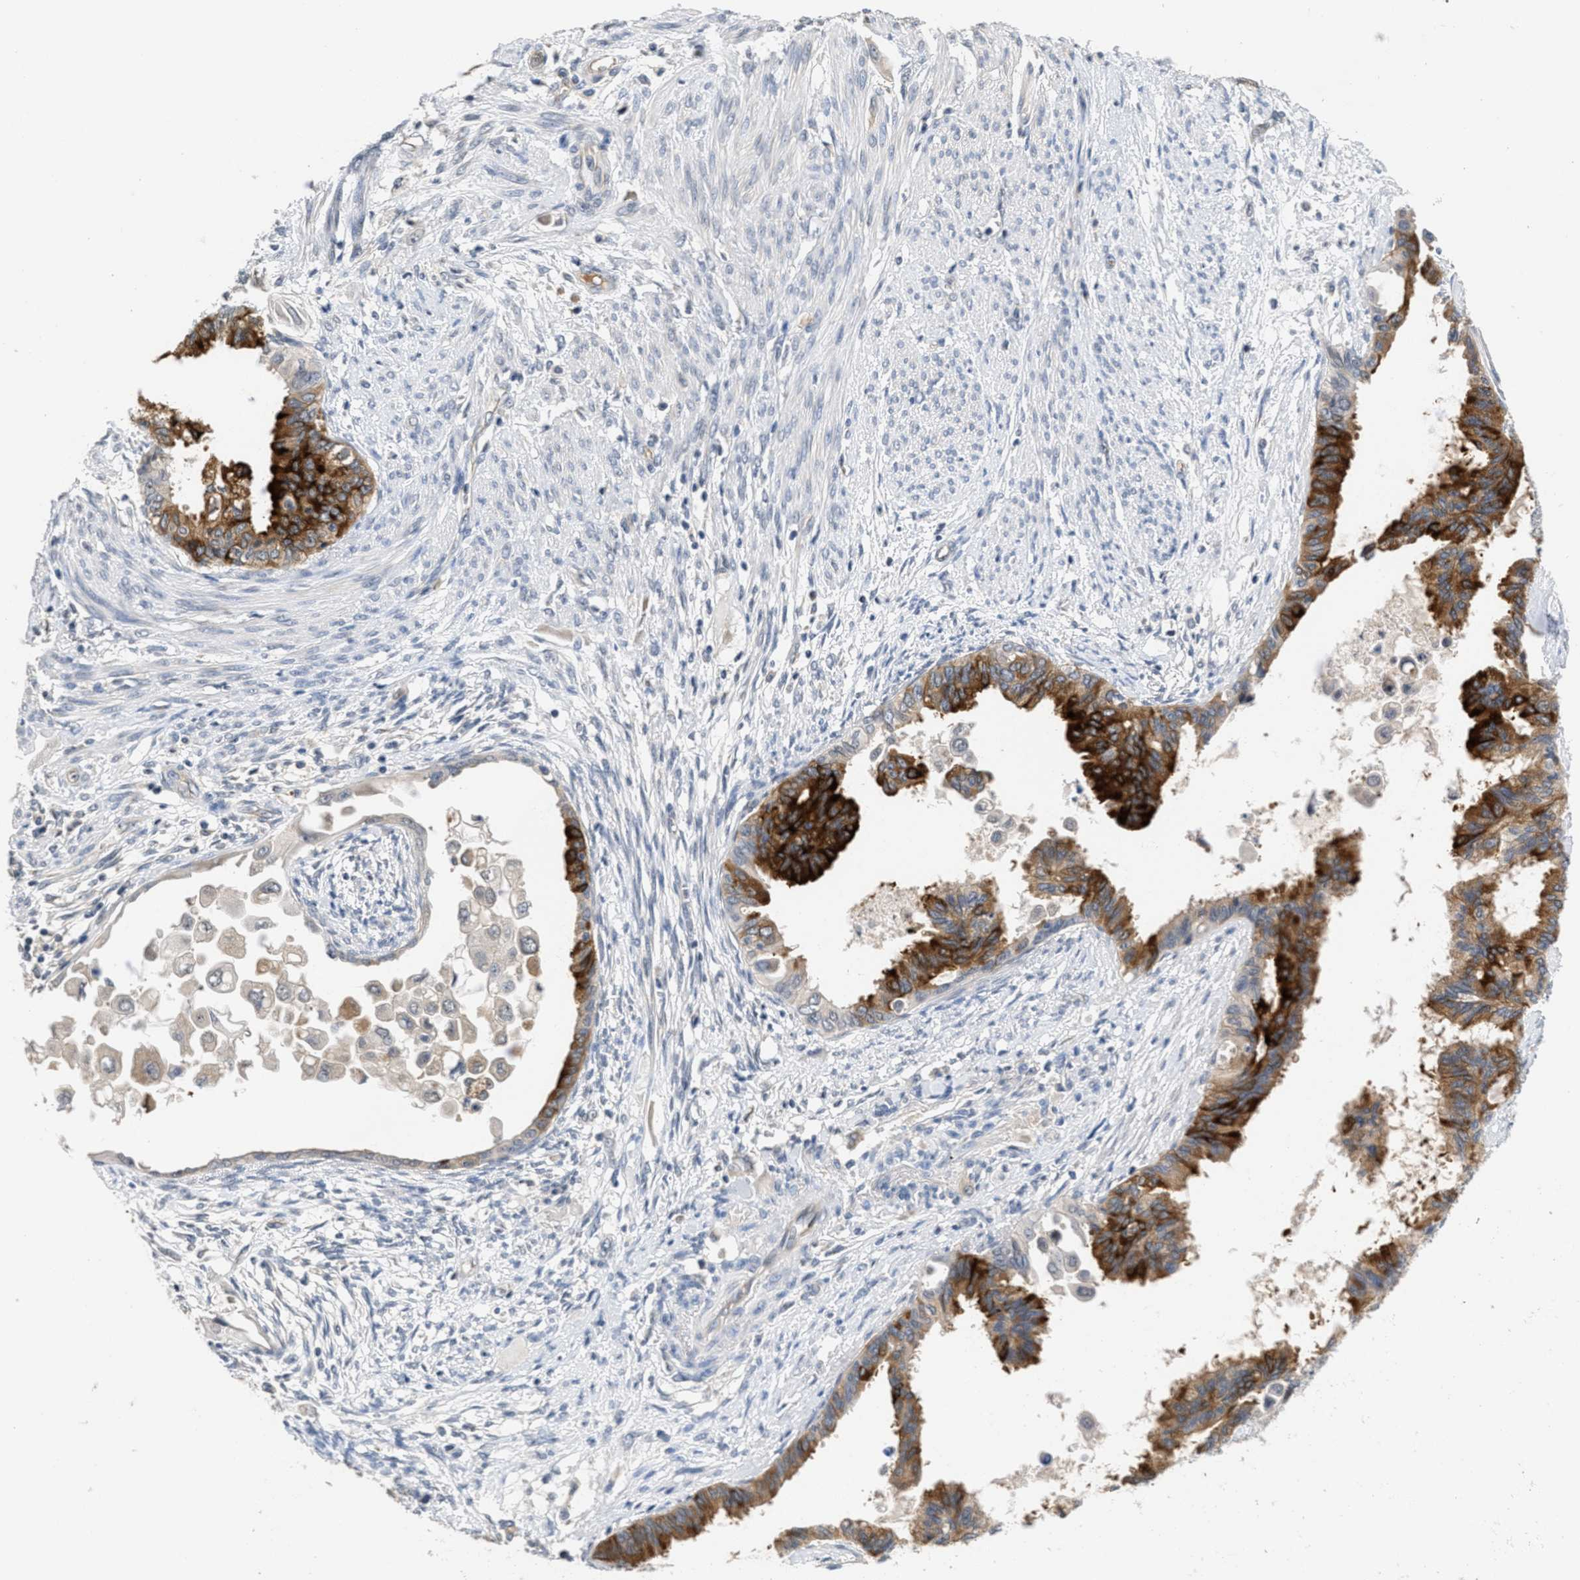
{"staining": {"intensity": "strong", "quantity": ">75%", "location": "cytoplasmic/membranous"}, "tissue": "cervical cancer", "cell_type": "Tumor cells", "image_type": "cancer", "snomed": [{"axis": "morphology", "description": "Normal tissue, NOS"}, {"axis": "morphology", "description": "Adenocarcinoma, NOS"}, {"axis": "topography", "description": "Cervix"}, {"axis": "topography", "description": "Endometrium"}], "caption": "Cervical cancer (adenocarcinoma) stained with immunohistochemistry (IHC) demonstrates strong cytoplasmic/membranous expression in approximately >75% of tumor cells. Nuclei are stained in blue.", "gene": "ANGPT1", "patient": {"sex": "female", "age": 86}}